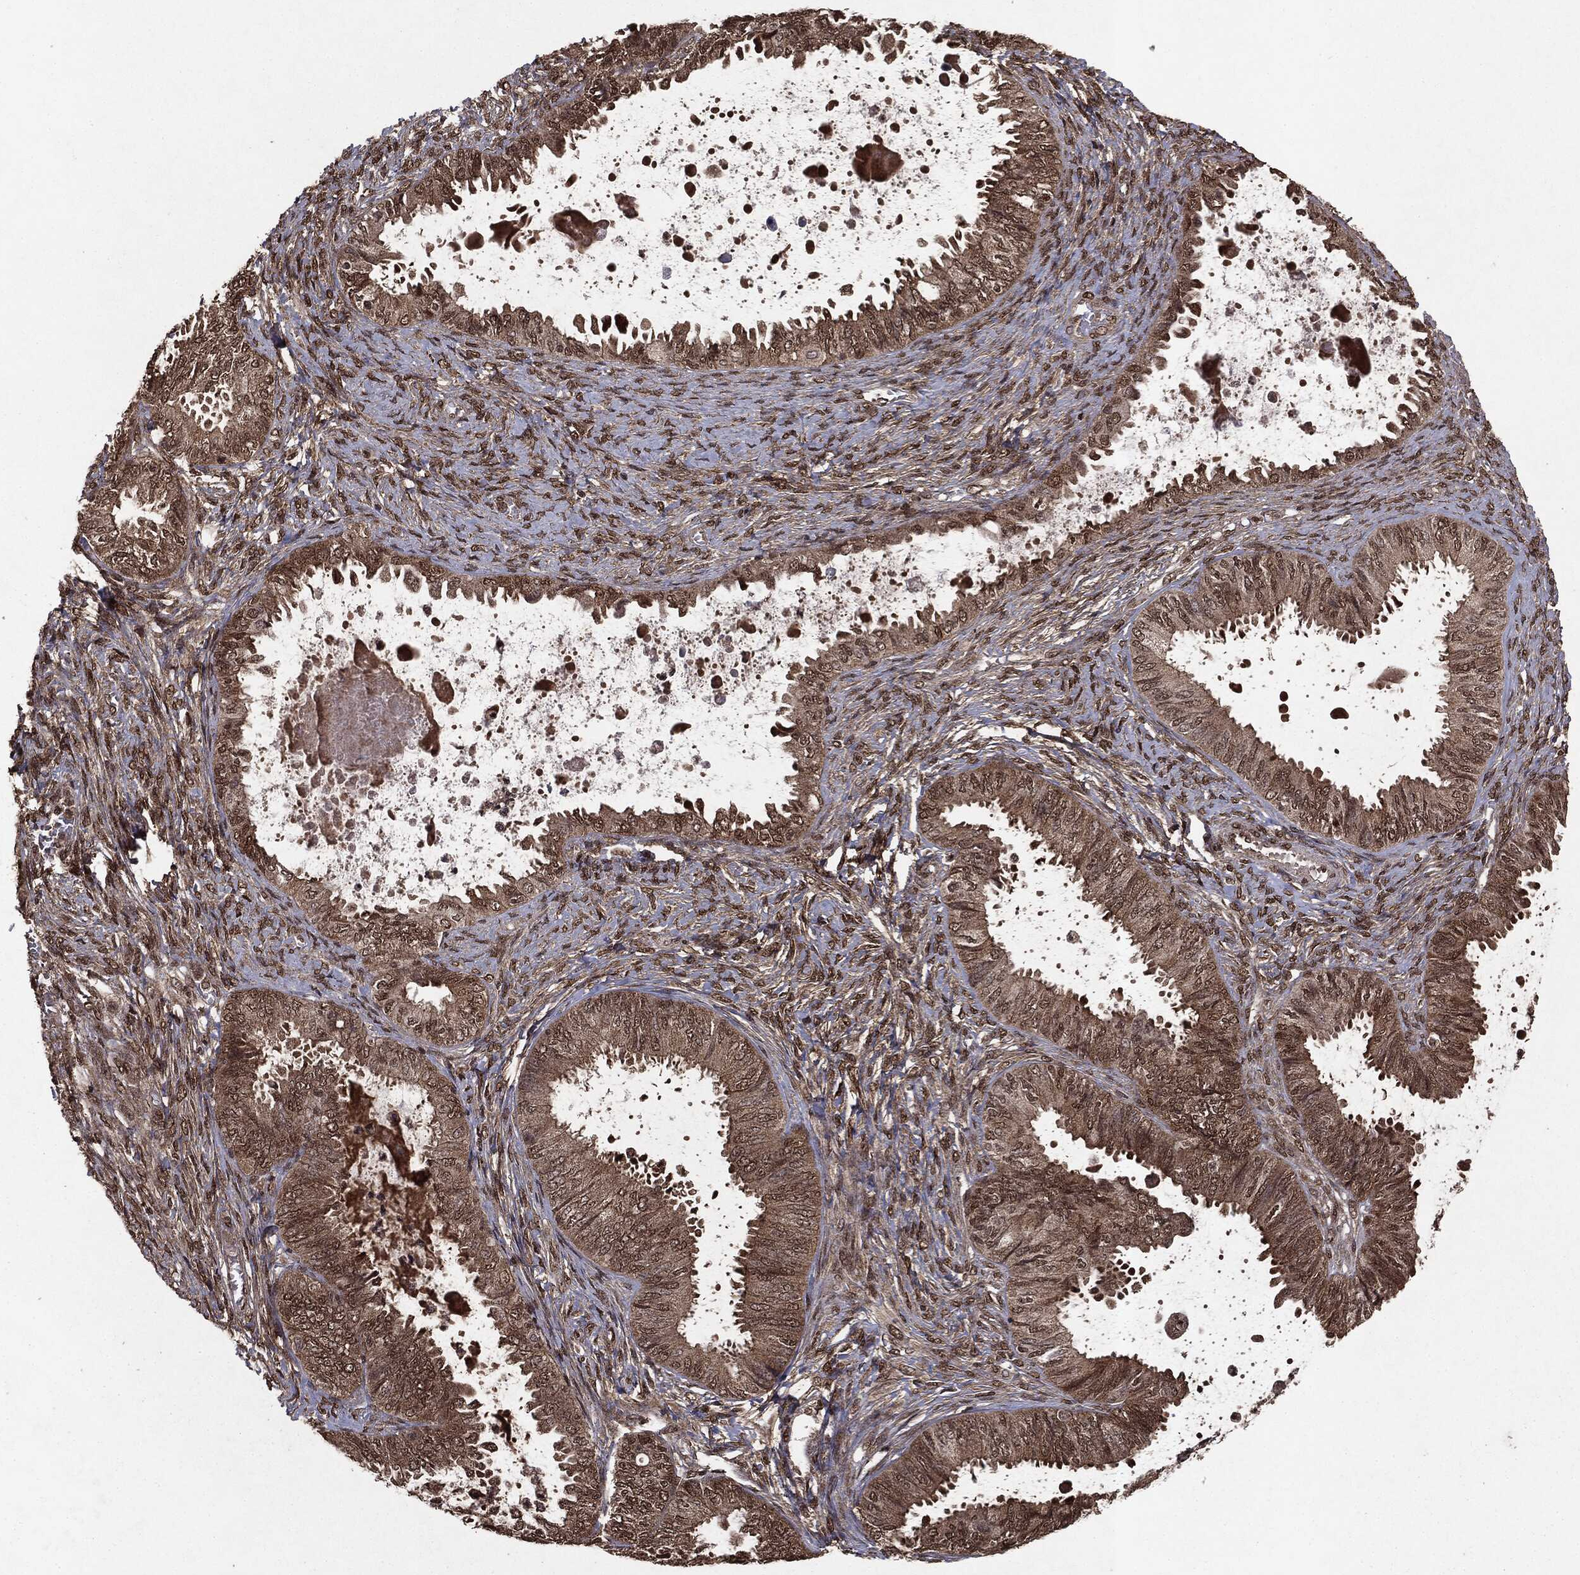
{"staining": {"intensity": "weak", "quantity": ">75%", "location": "cytoplasmic/membranous,nuclear"}, "tissue": "ovarian cancer", "cell_type": "Tumor cells", "image_type": "cancer", "snomed": [{"axis": "morphology", "description": "Carcinoma, endometroid"}, {"axis": "topography", "description": "Ovary"}], "caption": "This histopathology image exhibits immunohistochemistry (IHC) staining of human endometroid carcinoma (ovarian), with low weak cytoplasmic/membranous and nuclear expression in about >75% of tumor cells.", "gene": "PEBP1", "patient": {"sex": "female", "age": 70}}